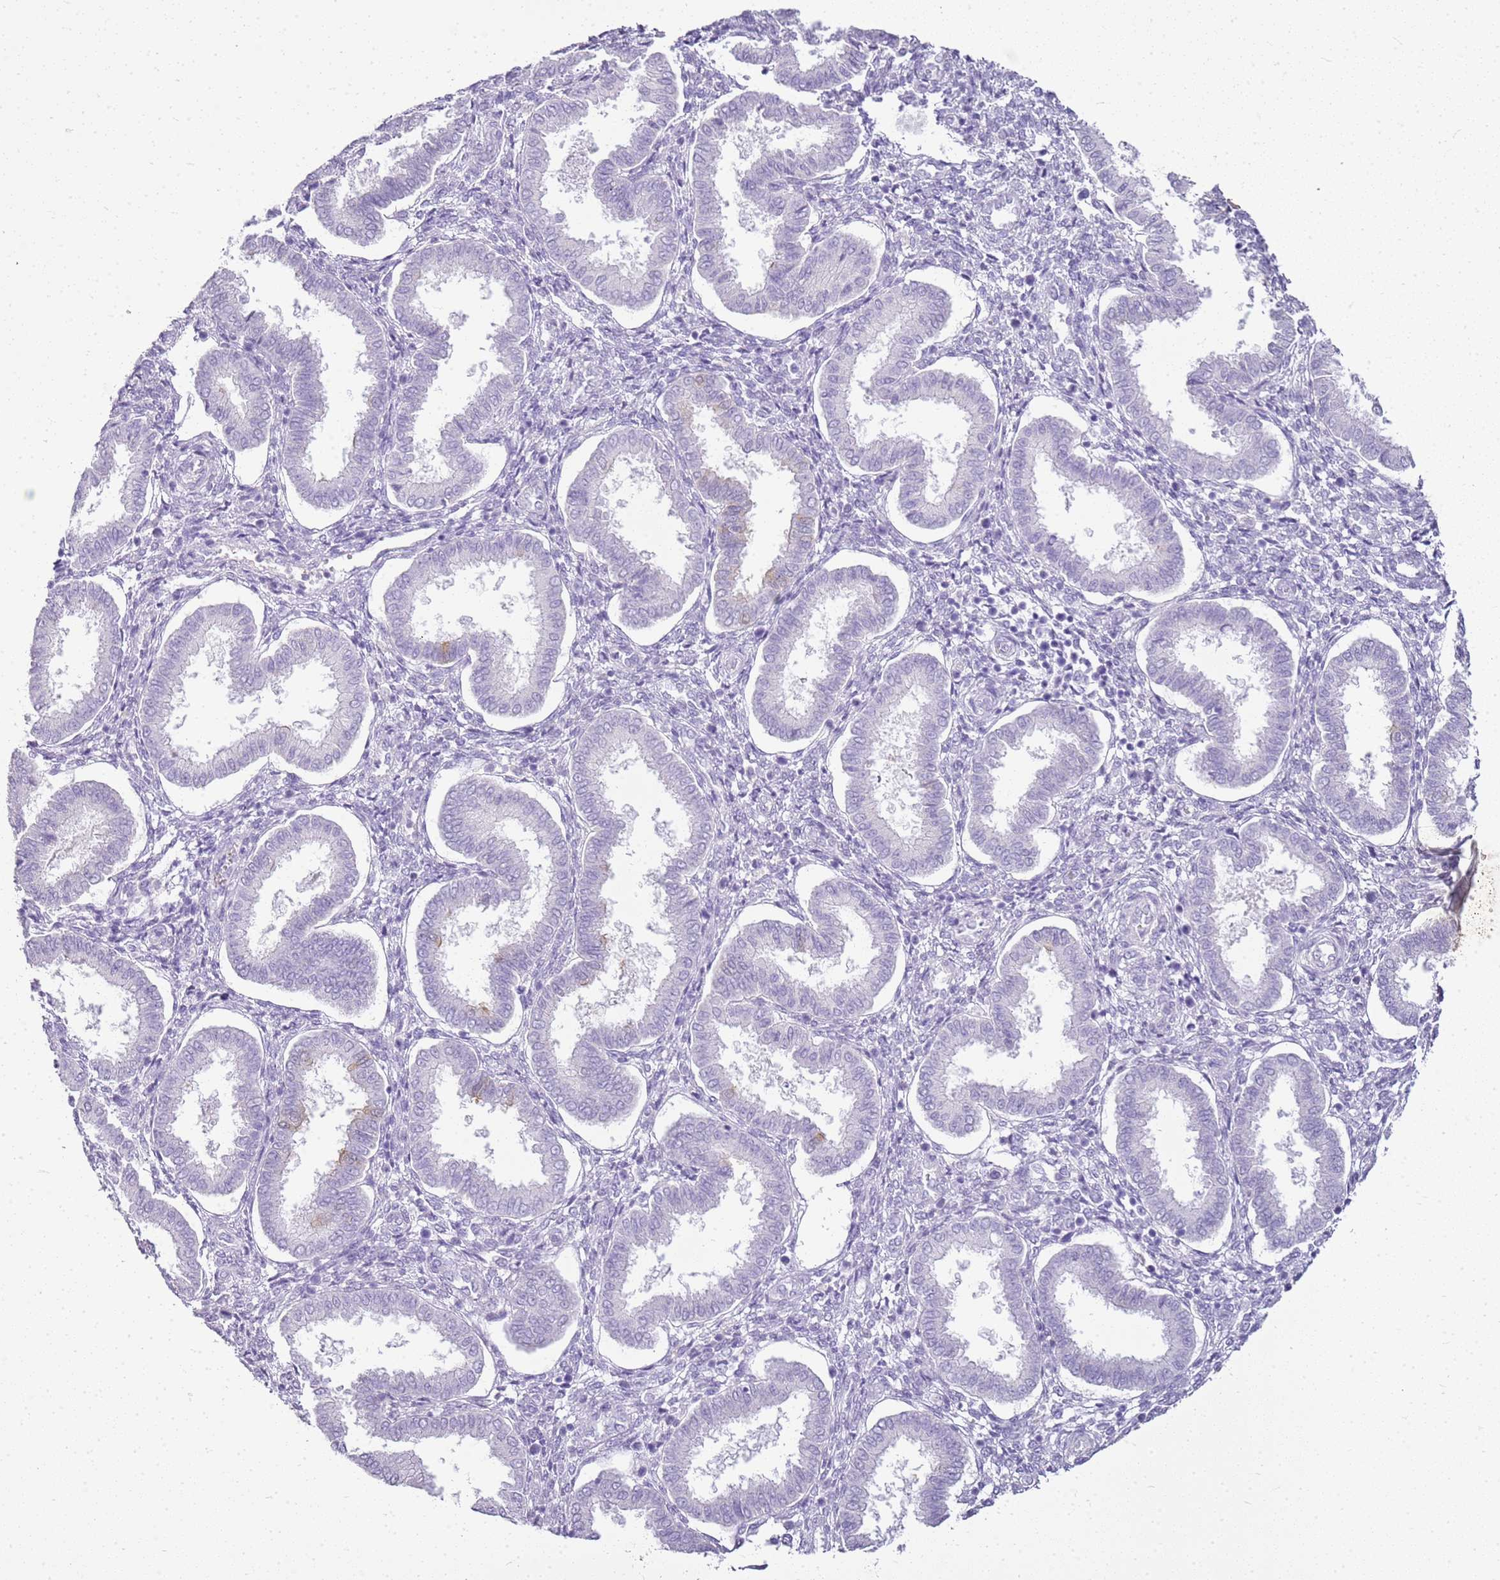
{"staining": {"intensity": "negative", "quantity": "none", "location": "none"}, "tissue": "endometrium", "cell_type": "Cells in endometrial stroma", "image_type": "normal", "snomed": [{"axis": "morphology", "description": "Normal tissue, NOS"}, {"axis": "topography", "description": "Endometrium"}], "caption": "A high-resolution micrograph shows immunohistochemistry staining of benign endometrium, which demonstrates no significant staining in cells in endometrial stroma. (DAB immunohistochemistry (IHC) visualized using brightfield microscopy, high magnification).", "gene": "SULT1E1", "patient": {"sex": "female", "age": 24}}